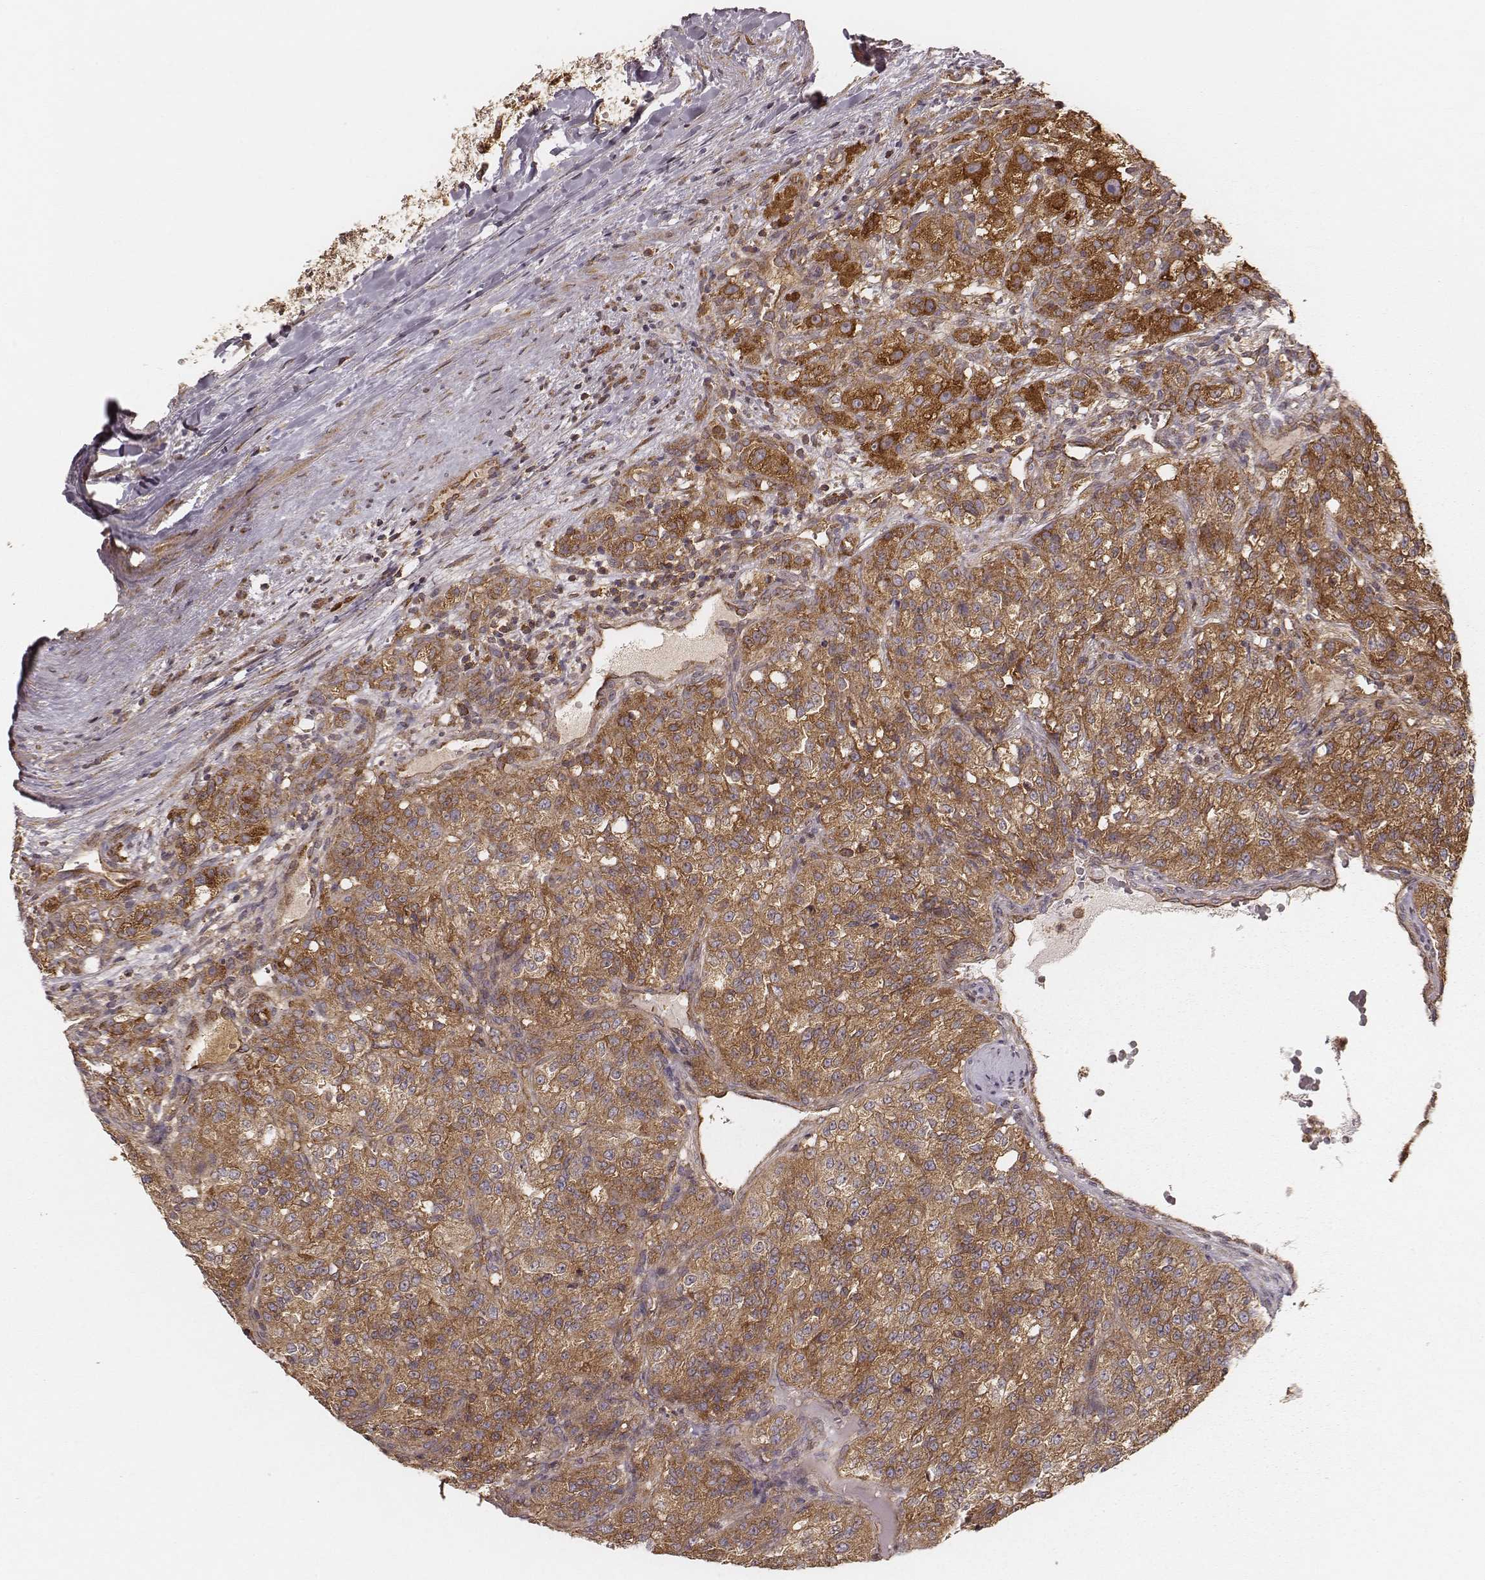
{"staining": {"intensity": "moderate", "quantity": ">75%", "location": "cytoplasmic/membranous"}, "tissue": "renal cancer", "cell_type": "Tumor cells", "image_type": "cancer", "snomed": [{"axis": "morphology", "description": "Adenocarcinoma, NOS"}, {"axis": "topography", "description": "Kidney"}], "caption": "Immunohistochemistry (IHC) micrograph of renal cancer (adenocarcinoma) stained for a protein (brown), which demonstrates medium levels of moderate cytoplasmic/membranous positivity in approximately >75% of tumor cells.", "gene": "CARS1", "patient": {"sex": "female", "age": 63}}